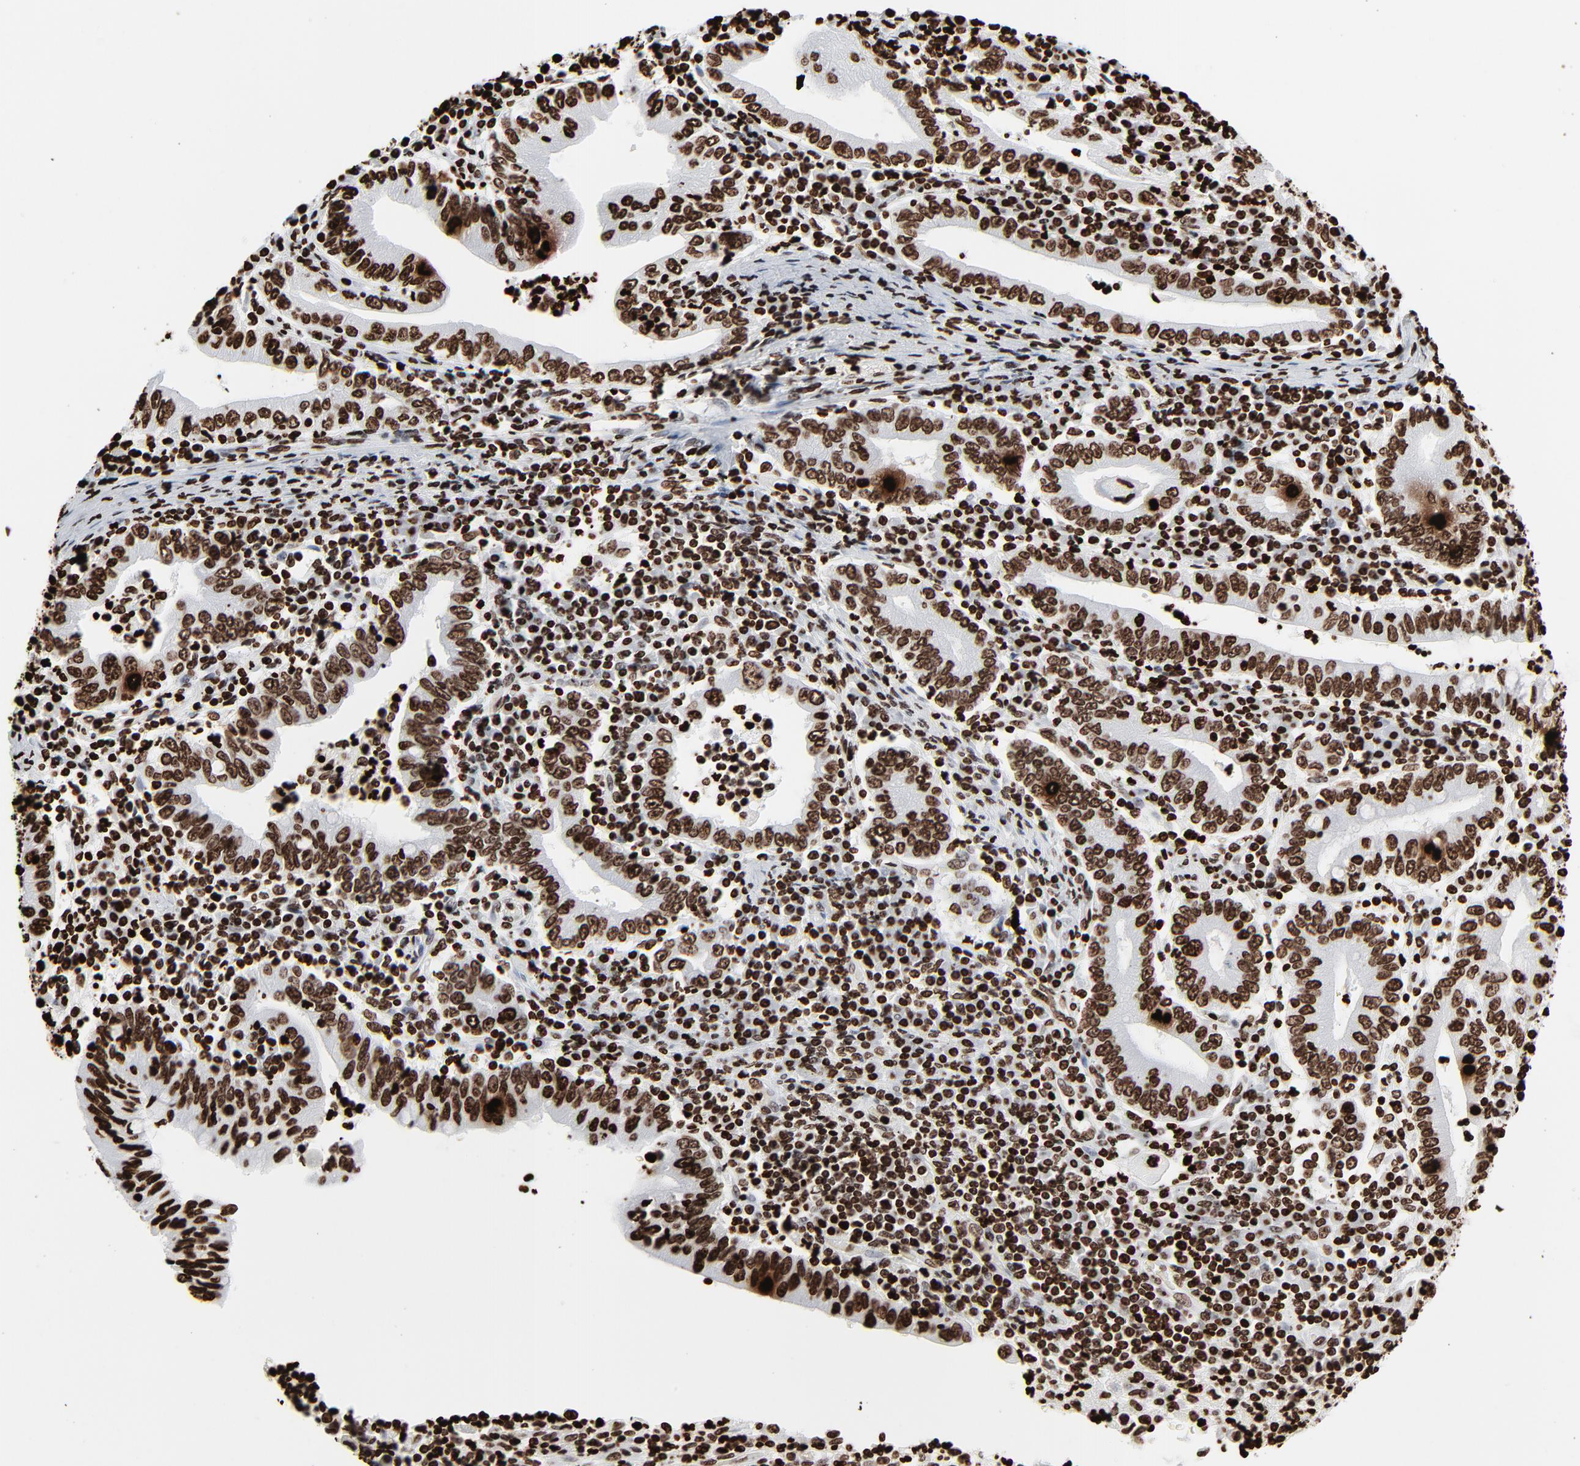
{"staining": {"intensity": "strong", "quantity": ">75%", "location": "nuclear"}, "tissue": "stomach cancer", "cell_type": "Tumor cells", "image_type": "cancer", "snomed": [{"axis": "morphology", "description": "Normal tissue, NOS"}, {"axis": "morphology", "description": "Adenocarcinoma, NOS"}, {"axis": "topography", "description": "Esophagus"}, {"axis": "topography", "description": "Stomach, upper"}, {"axis": "topography", "description": "Peripheral nerve tissue"}], "caption": "Stomach adenocarcinoma stained with immunohistochemistry (IHC) exhibits strong nuclear positivity in approximately >75% of tumor cells.", "gene": "H3-4", "patient": {"sex": "male", "age": 62}}